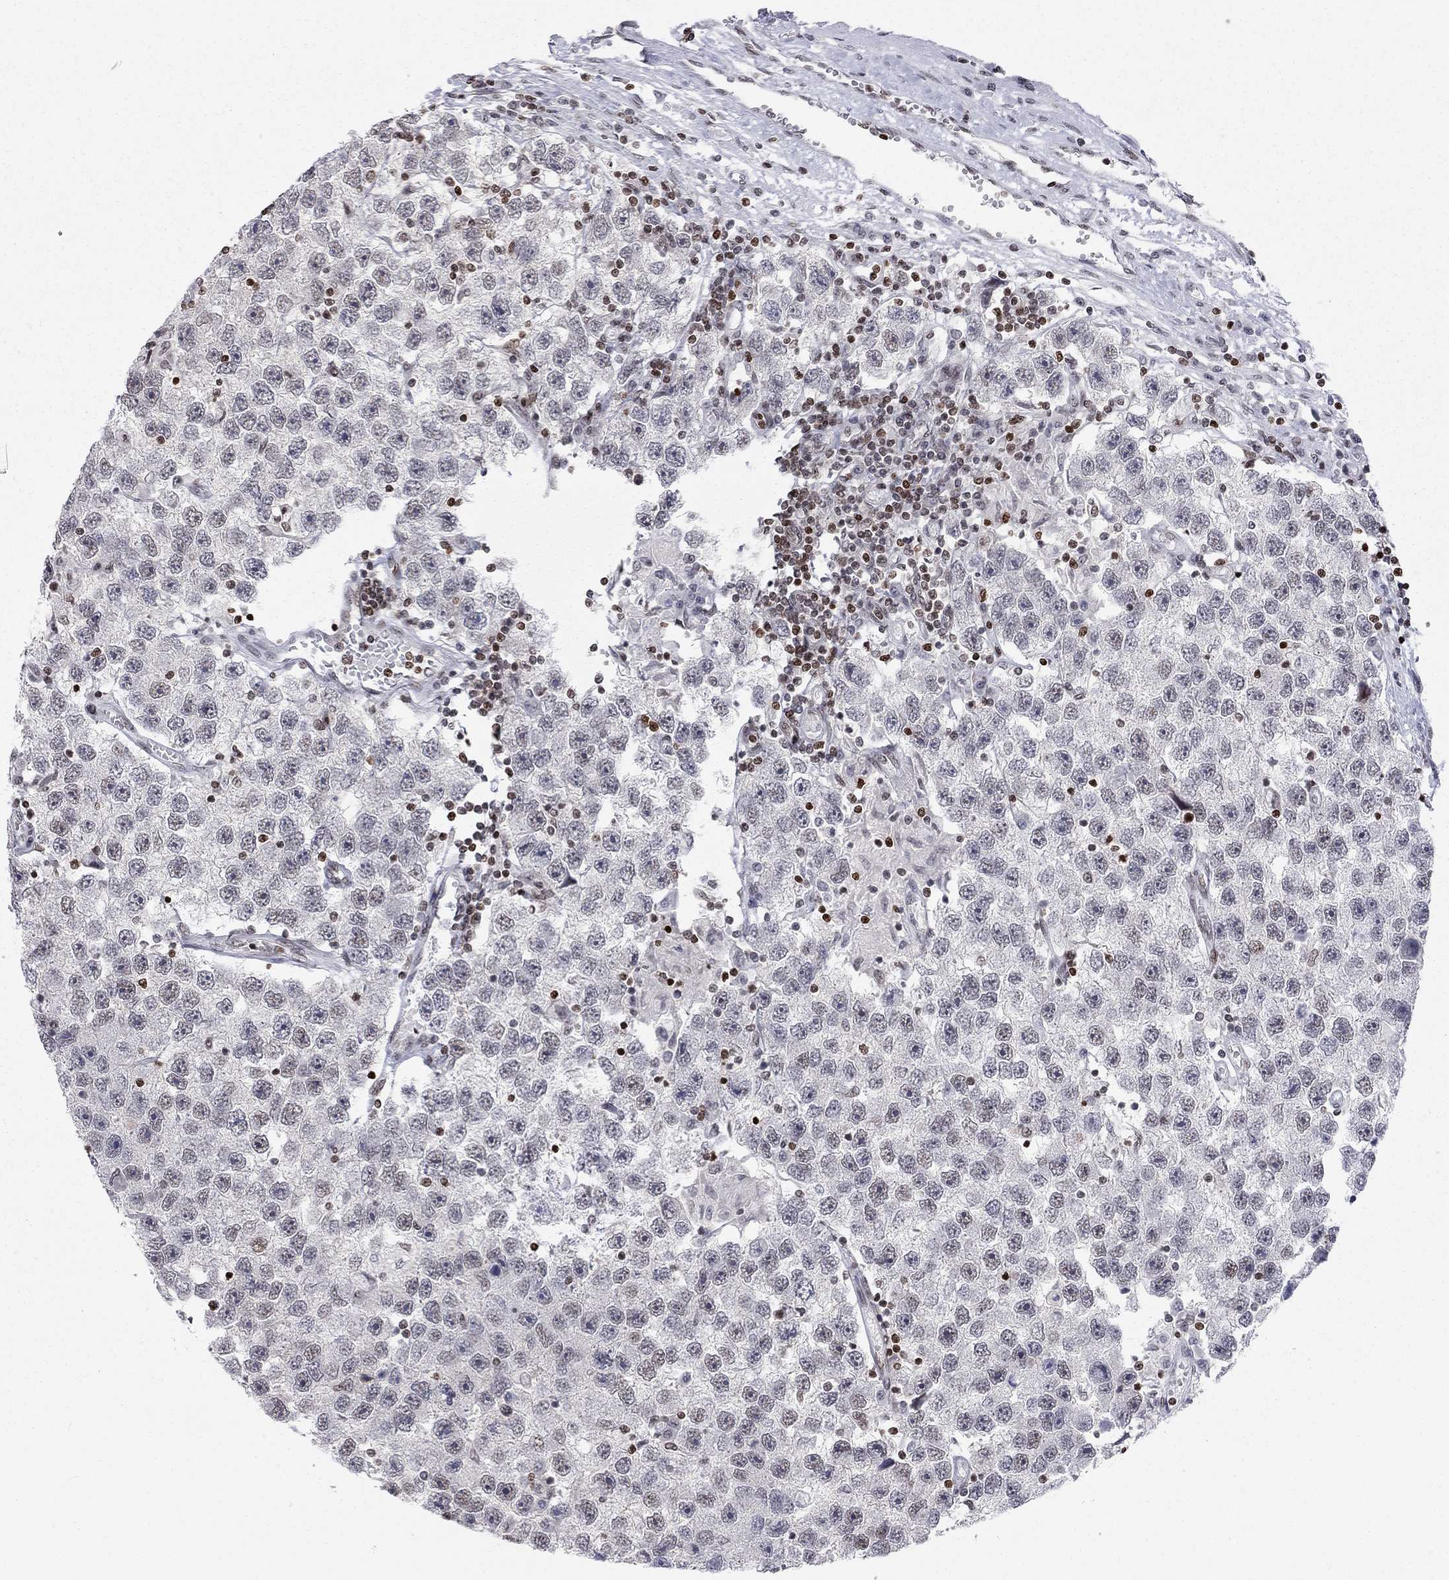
{"staining": {"intensity": "negative", "quantity": "none", "location": "none"}, "tissue": "testis cancer", "cell_type": "Tumor cells", "image_type": "cancer", "snomed": [{"axis": "morphology", "description": "Seminoma, NOS"}, {"axis": "topography", "description": "Testis"}], "caption": "Histopathology image shows no significant protein positivity in tumor cells of testis cancer.", "gene": "H2AX", "patient": {"sex": "male", "age": 26}}